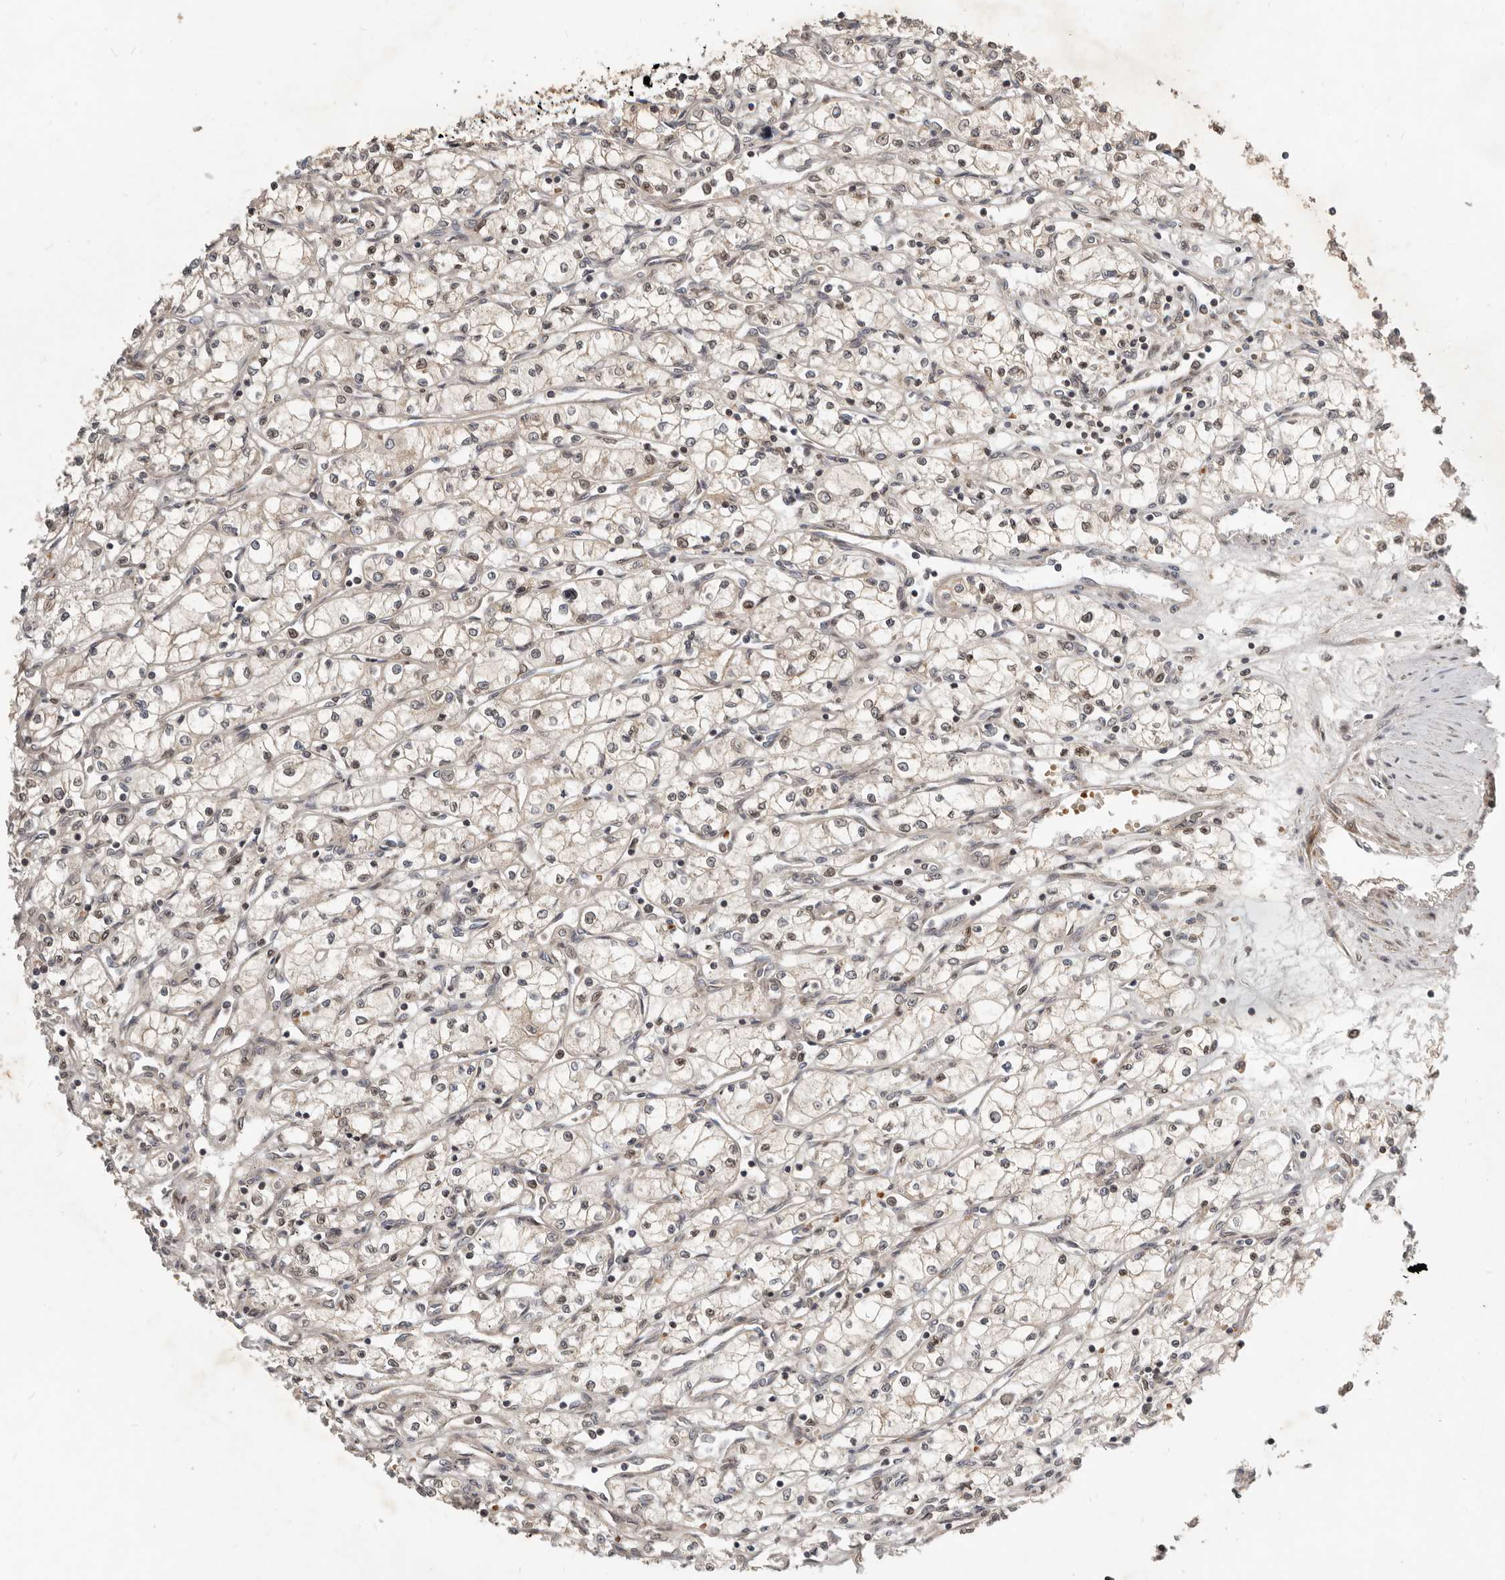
{"staining": {"intensity": "negative", "quantity": "none", "location": "none"}, "tissue": "renal cancer", "cell_type": "Tumor cells", "image_type": "cancer", "snomed": [{"axis": "morphology", "description": "Adenocarcinoma, NOS"}, {"axis": "topography", "description": "Kidney"}], "caption": "Immunohistochemistry micrograph of neoplastic tissue: renal cancer stained with DAB (3,3'-diaminobenzidine) demonstrates no significant protein expression in tumor cells. (DAB (3,3'-diaminobenzidine) immunohistochemistry (IHC) with hematoxylin counter stain).", "gene": "NPY4R", "patient": {"sex": "male", "age": 59}}